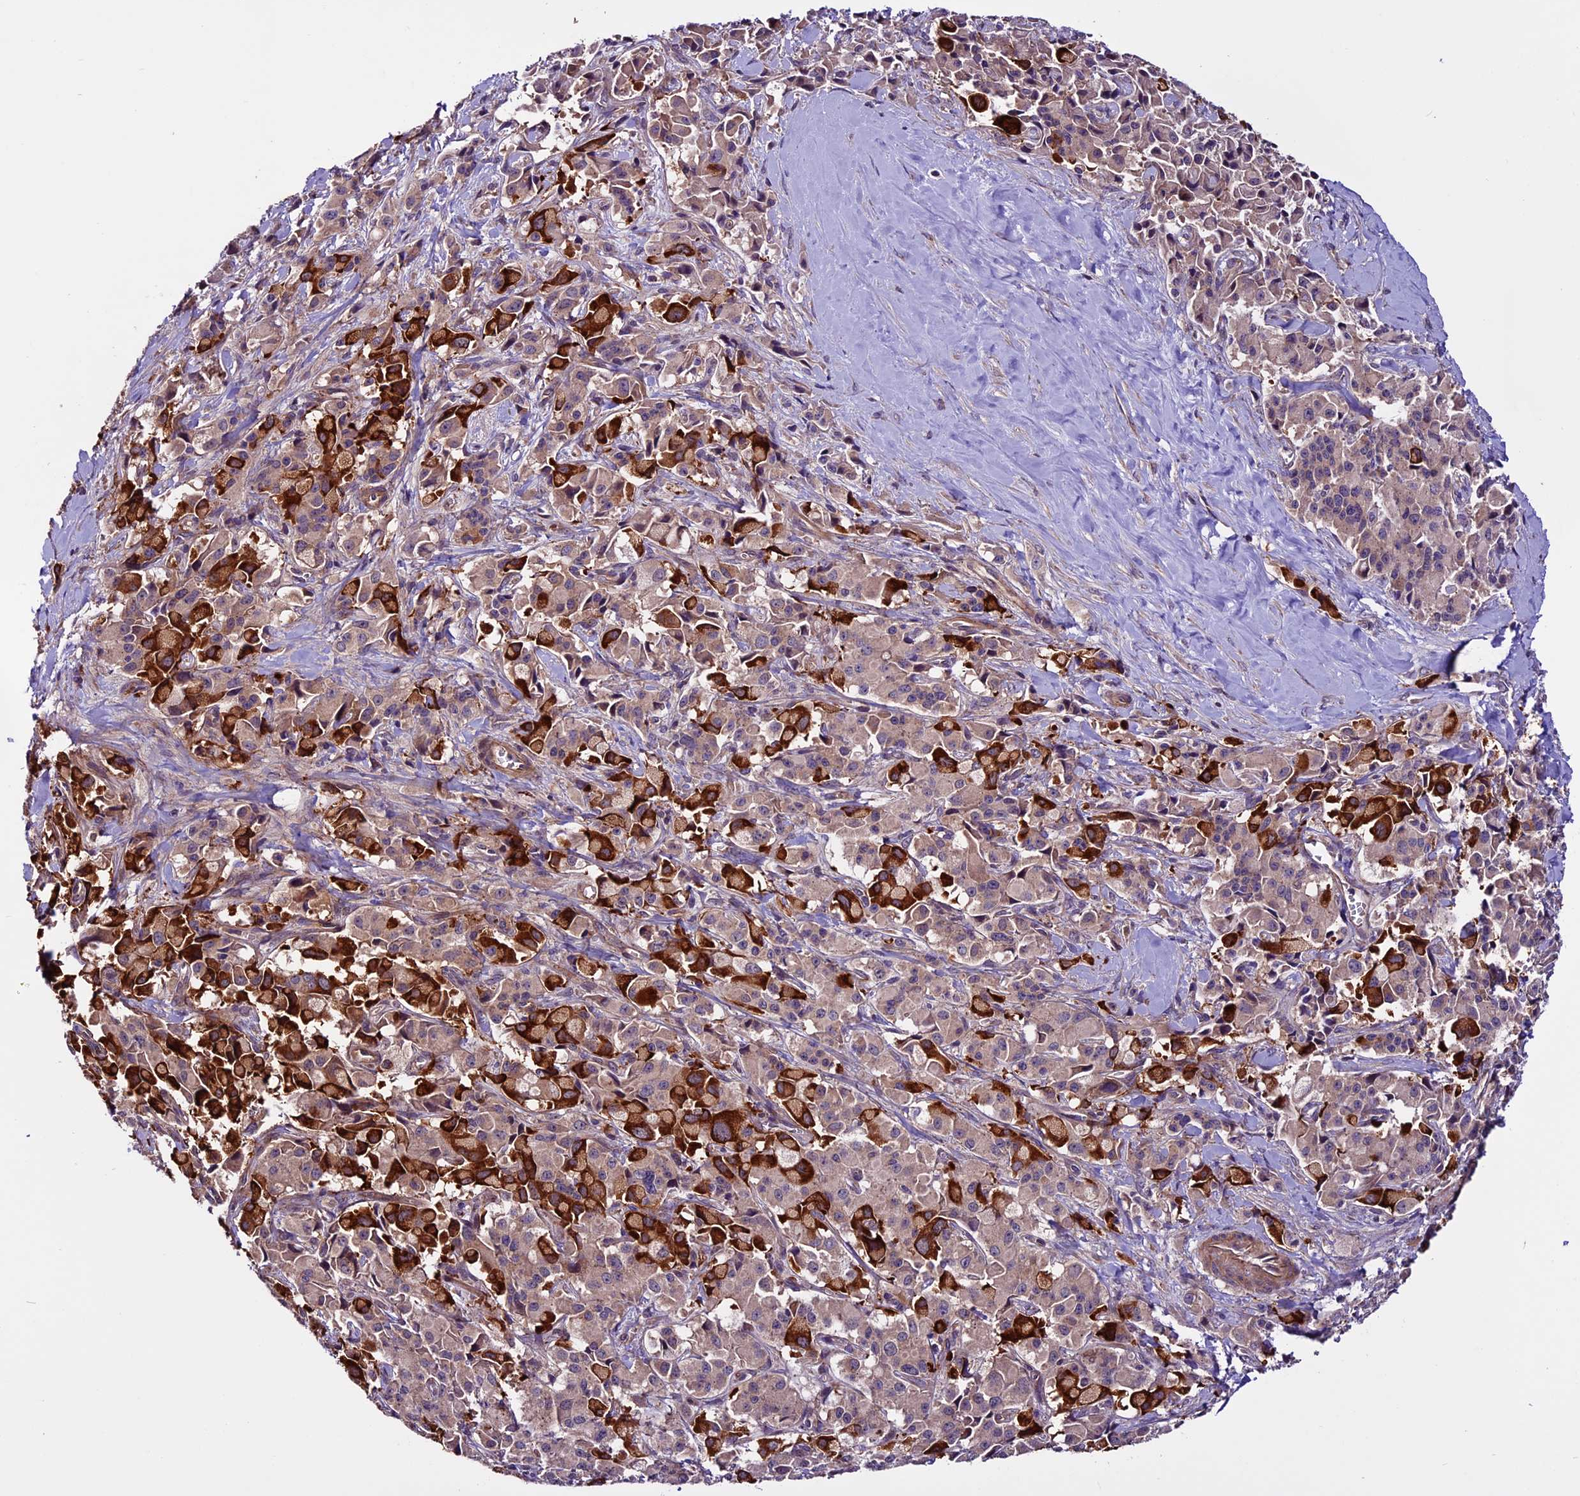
{"staining": {"intensity": "strong", "quantity": "25%-75%", "location": "cytoplasmic/membranous"}, "tissue": "pancreatic cancer", "cell_type": "Tumor cells", "image_type": "cancer", "snomed": [{"axis": "morphology", "description": "Adenocarcinoma, NOS"}, {"axis": "topography", "description": "Pancreas"}], "caption": "There is high levels of strong cytoplasmic/membranous staining in tumor cells of adenocarcinoma (pancreatic), as demonstrated by immunohistochemical staining (brown color).", "gene": "RINL", "patient": {"sex": "male", "age": 65}}